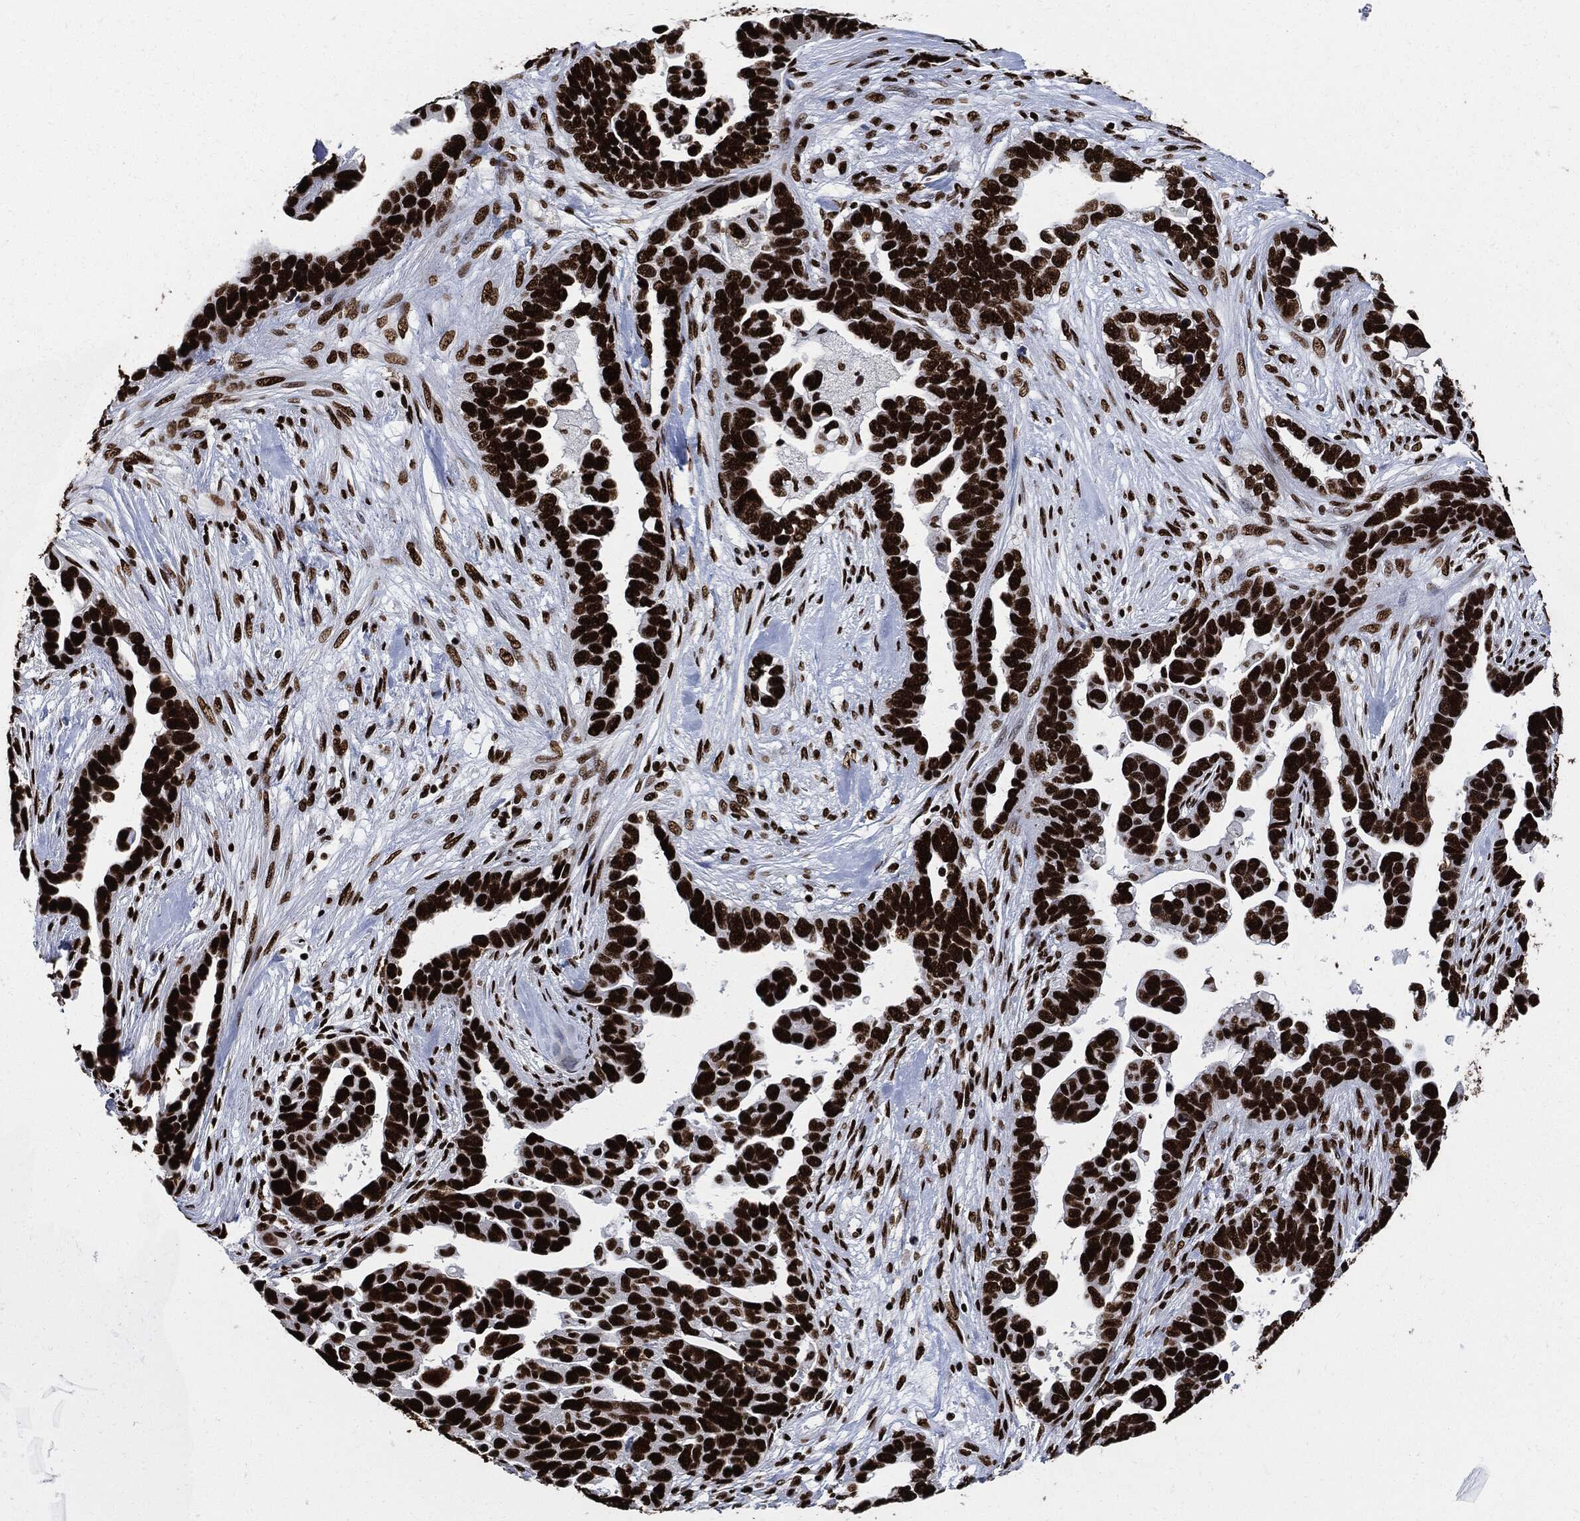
{"staining": {"intensity": "strong", "quantity": ">75%", "location": "nuclear"}, "tissue": "ovarian cancer", "cell_type": "Tumor cells", "image_type": "cancer", "snomed": [{"axis": "morphology", "description": "Cystadenocarcinoma, serous, NOS"}, {"axis": "topography", "description": "Ovary"}], "caption": "Immunohistochemical staining of ovarian cancer (serous cystadenocarcinoma) displays strong nuclear protein expression in about >75% of tumor cells. The staining was performed using DAB (3,3'-diaminobenzidine) to visualize the protein expression in brown, while the nuclei were stained in blue with hematoxylin (Magnification: 20x).", "gene": "RECQL", "patient": {"sex": "female", "age": 54}}